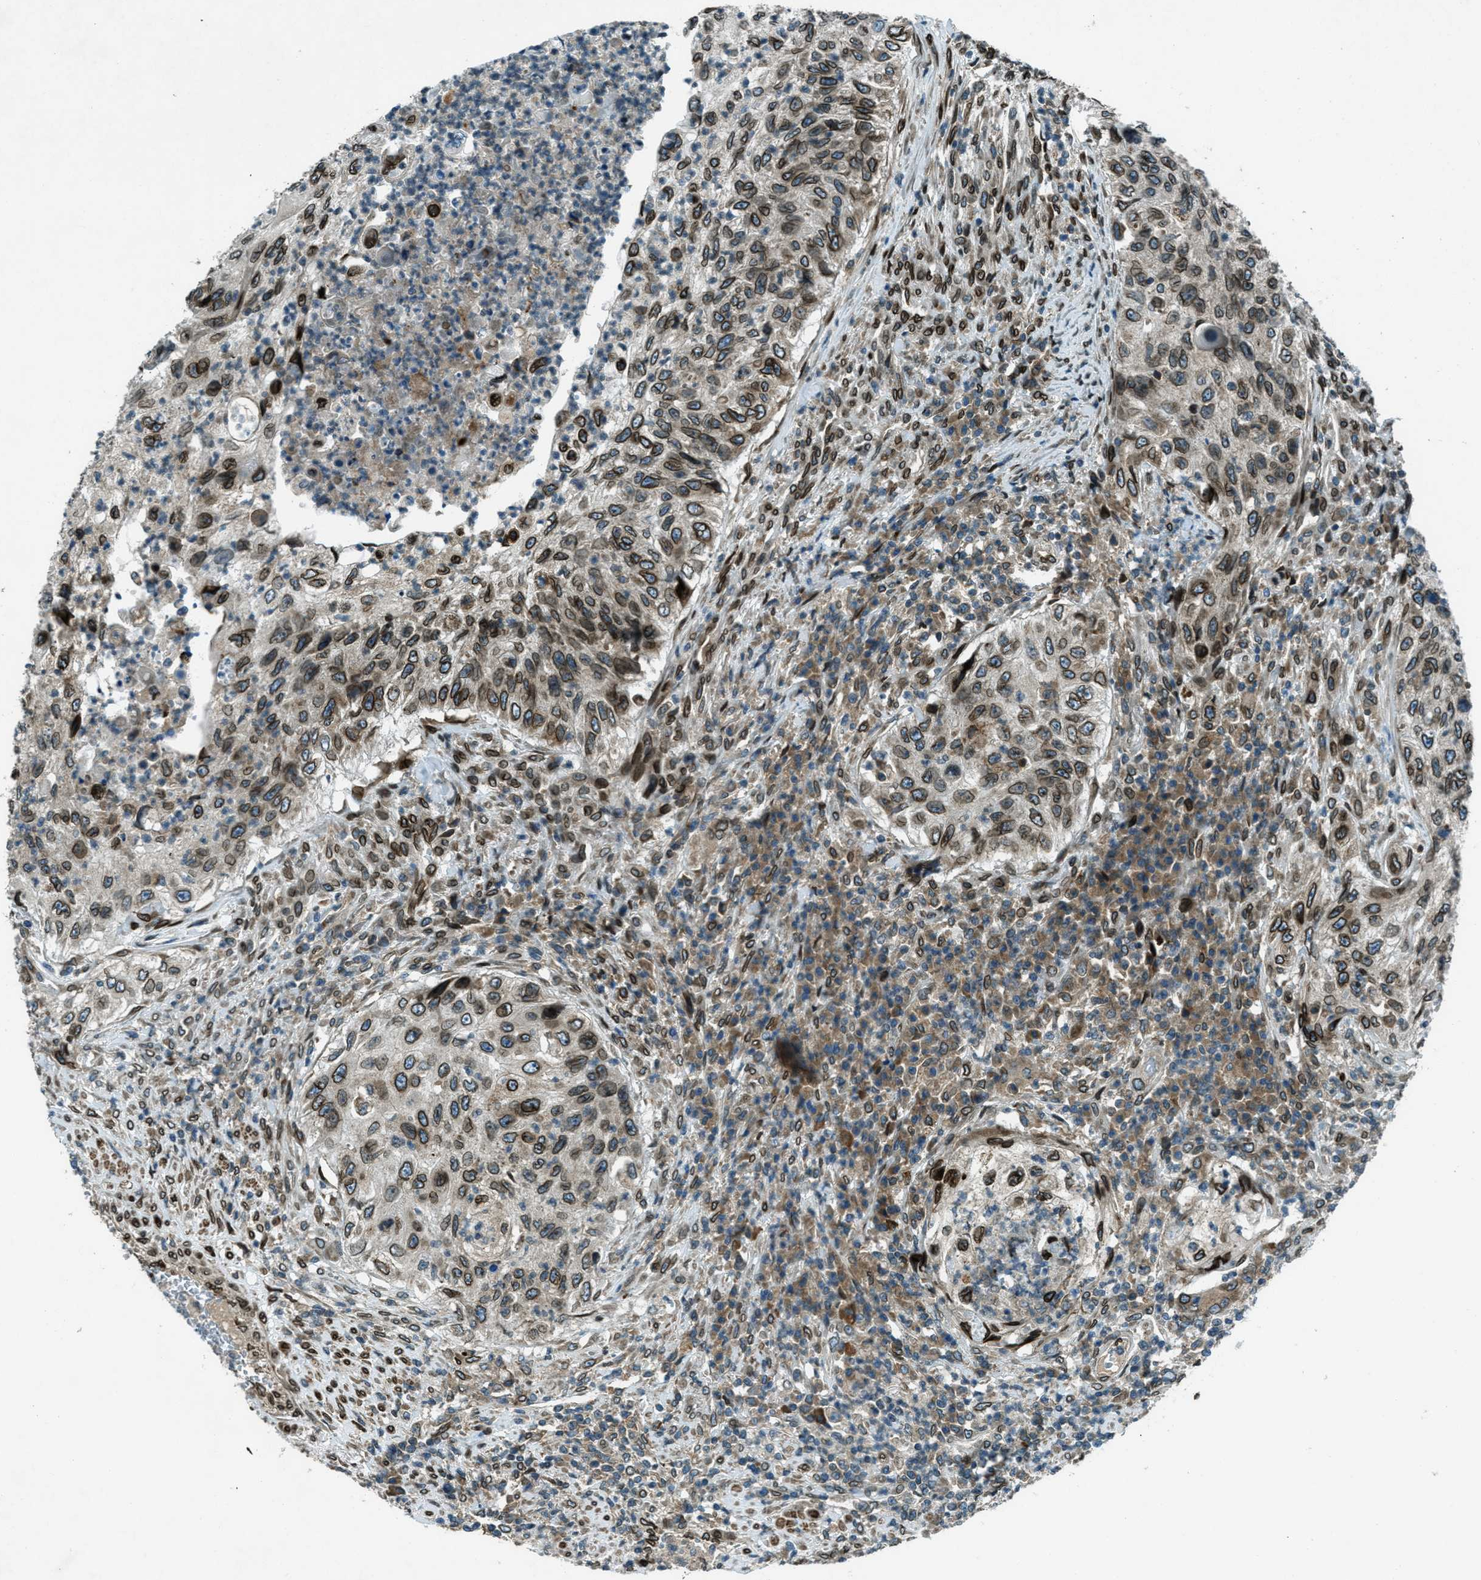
{"staining": {"intensity": "moderate", "quantity": ">75%", "location": "cytoplasmic/membranous,nuclear"}, "tissue": "urothelial cancer", "cell_type": "Tumor cells", "image_type": "cancer", "snomed": [{"axis": "morphology", "description": "Urothelial carcinoma, High grade"}, {"axis": "topography", "description": "Urinary bladder"}], "caption": "A micrograph of human urothelial carcinoma (high-grade) stained for a protein shows moderate cytoplasmic/membranous and nuclear brown staining in tumor cells.", "gene": "LEMD2", "patient": {"sex": "female", "age": 60}}